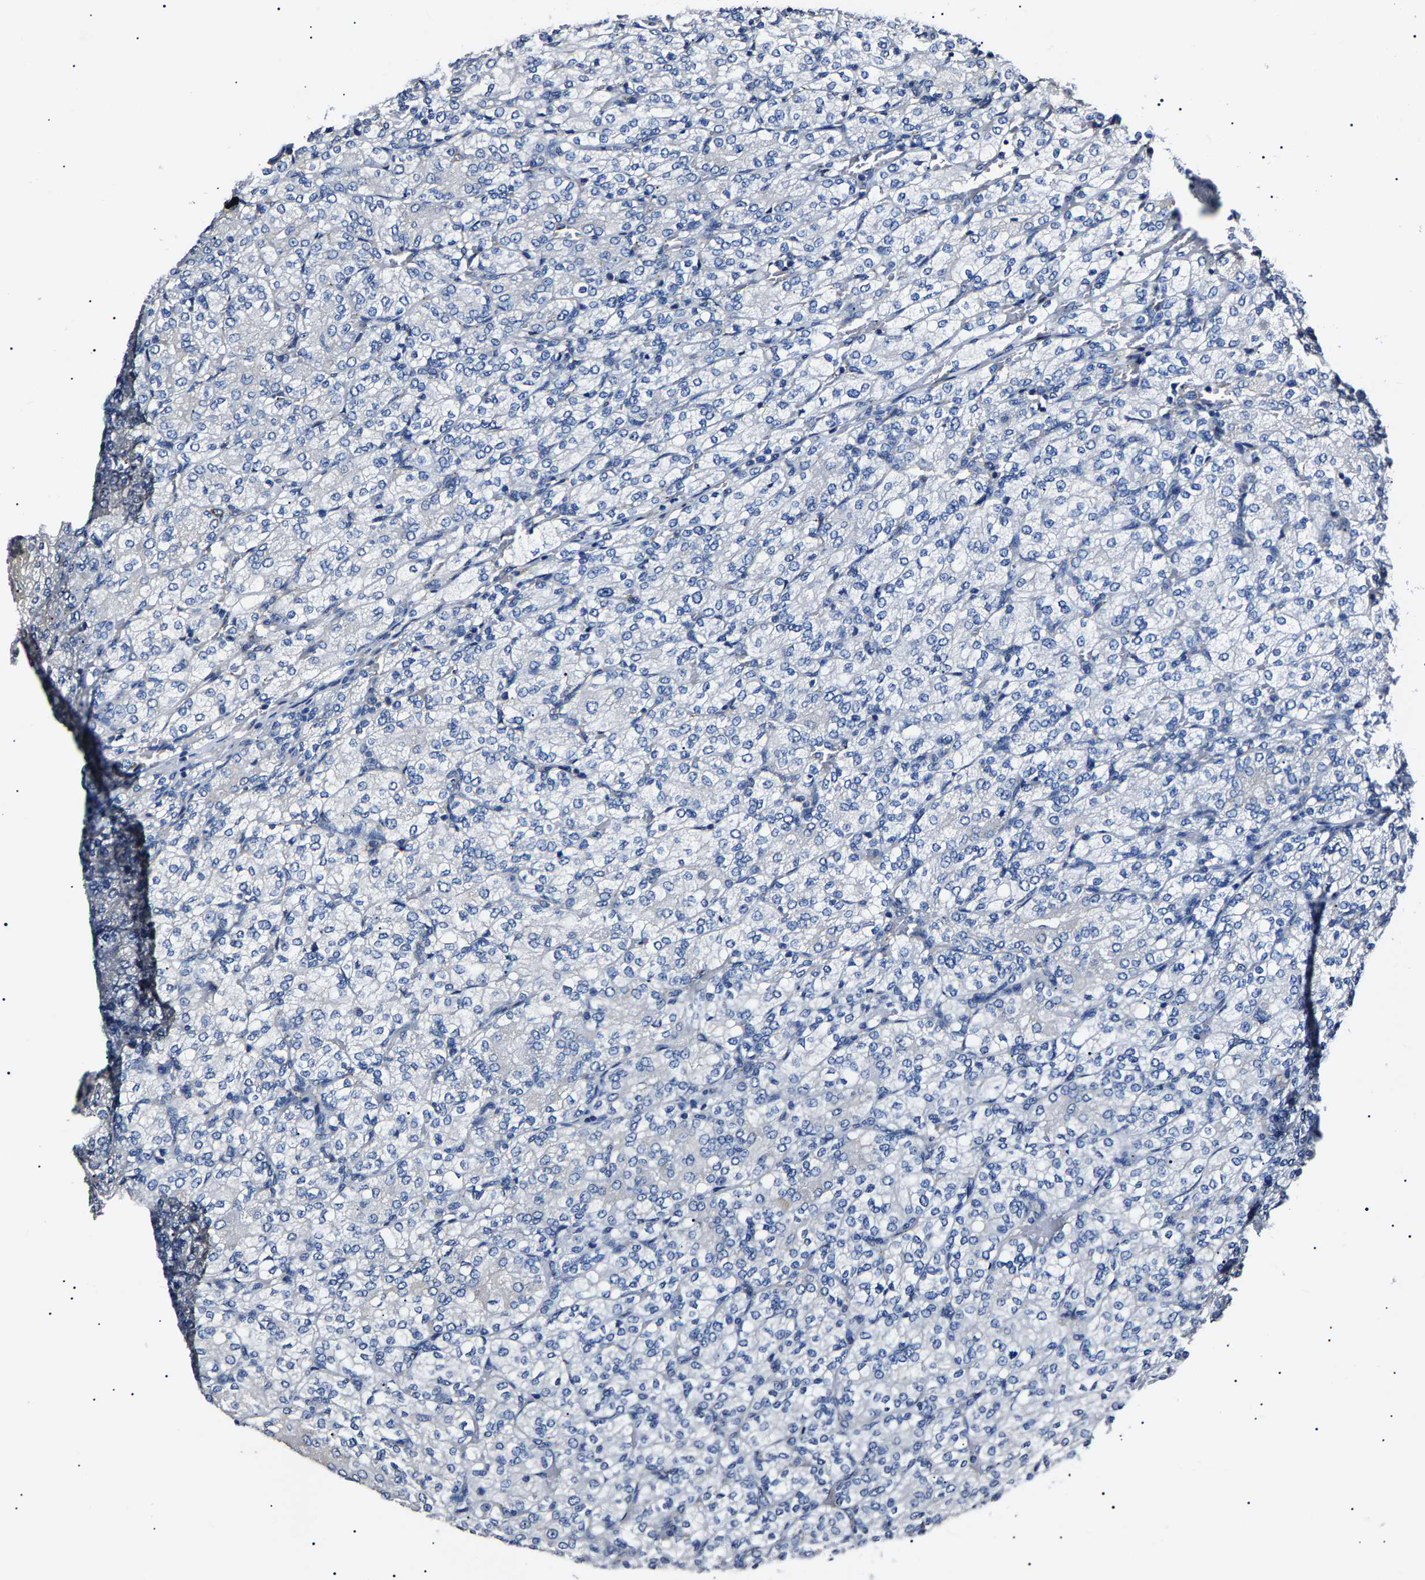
{"staining": {"intensity": "negative", "quantity": "none", "location": "none"}, "tissue": "renal cancer", "cell_type": "Tumor cells", "image_type": "cancer", "snomed": [{"axis": "morphology", "description": "Adenocarcinoma, NOS"}, {"axis": "topography", "description": "Kidney"}], "caption": "High power microscopy micrograph of an immunohistochemistry micrograph of adenocarcinoma (renal), revealing no significant expression in tumor cells.", "gene": "KLHL42", "patient": {"sex": "male", "age": 77}}